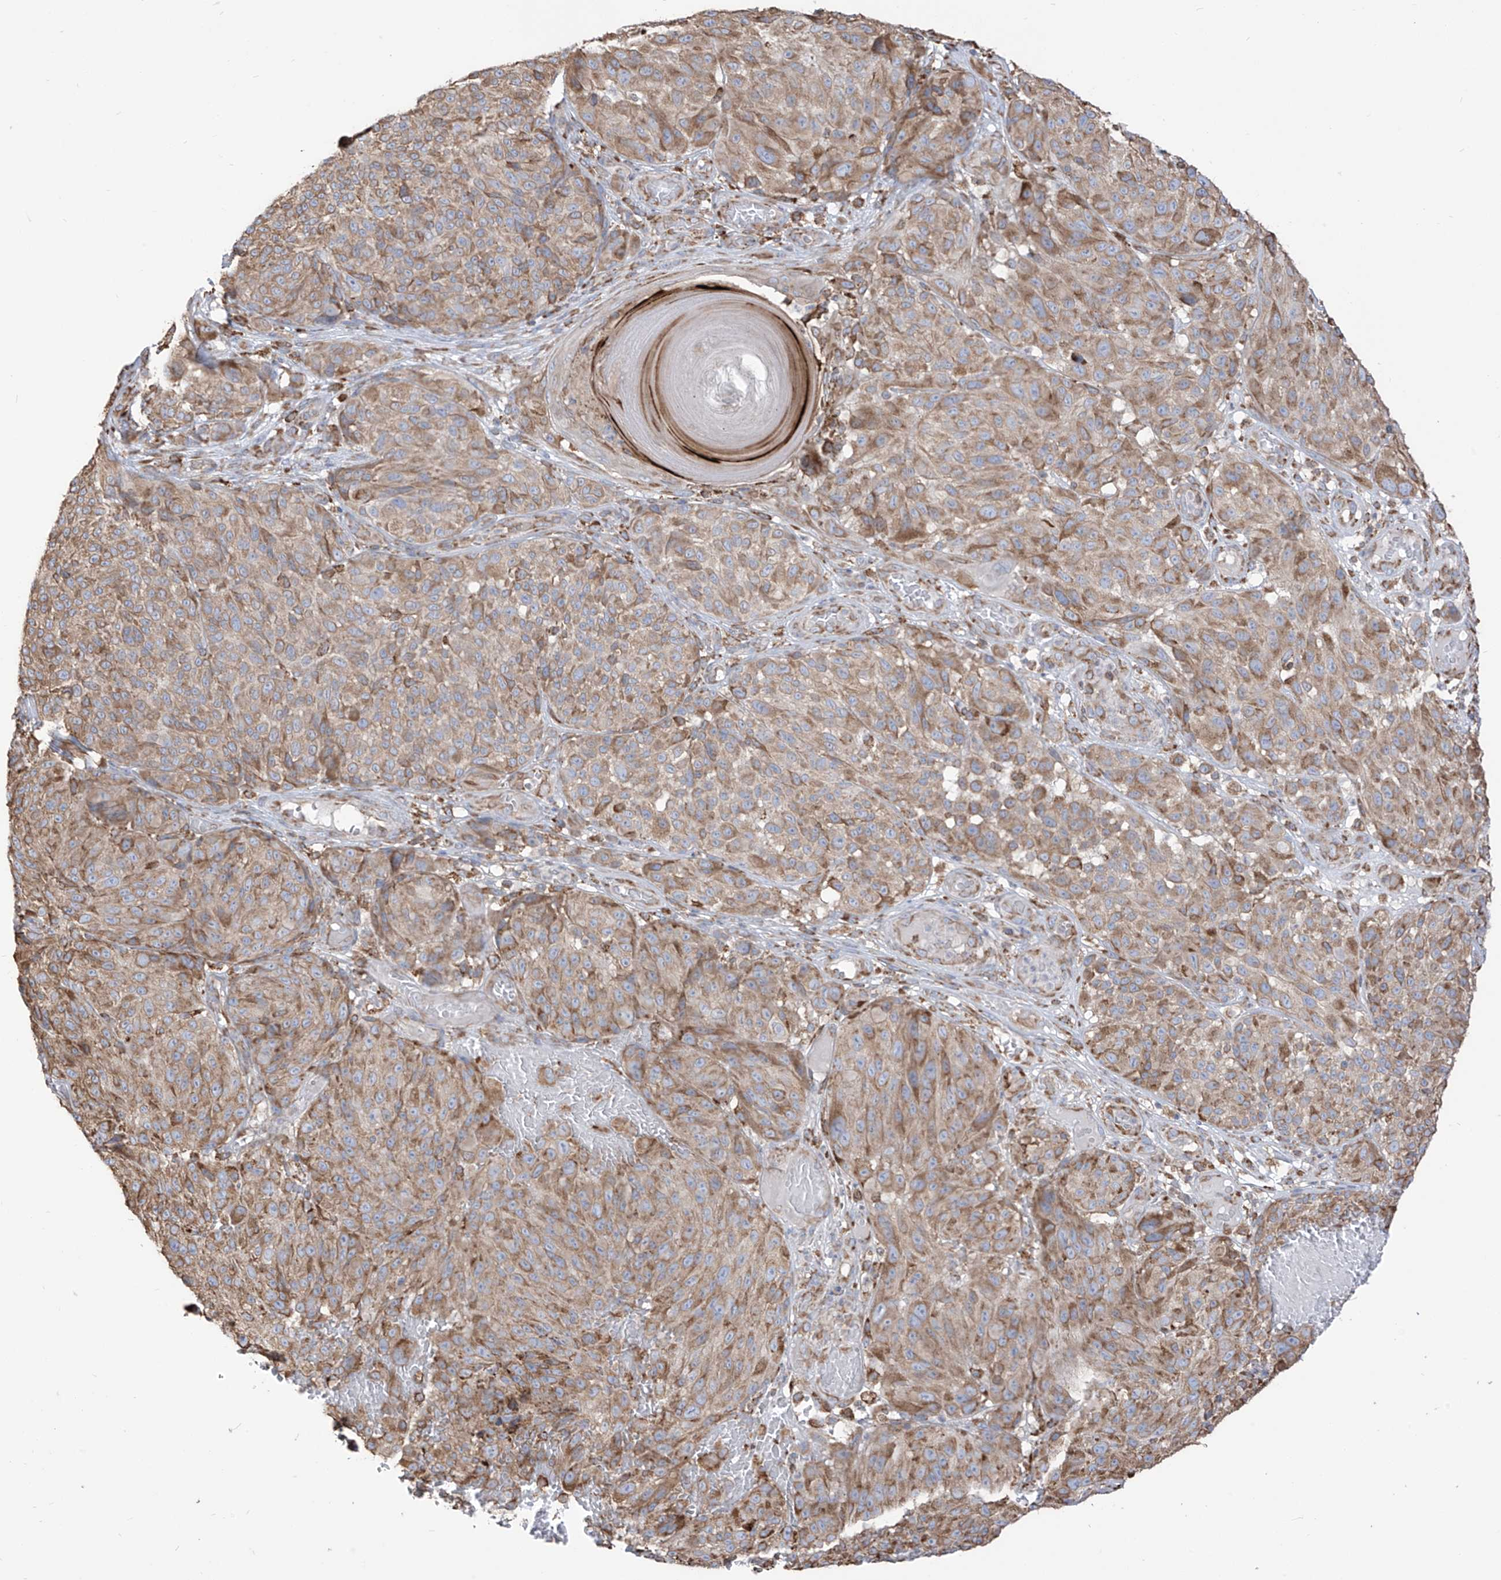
{"staining": {"intensity": "moderate", "quantity": "25%-75%", "location": "cytoplasmic/membranous"}, "tissue": "melanoma", "cell_type": "Tumor cells", "image_type": "cancer", "snomed": [{"axis": "morphology", "description": "Malignant melanoma, NOS"}, {"axis": "topography", "description": "Skin"}], "caption": "Immunohistochemical staining of malignant melanoma displays medium levels of moderate cytoplasmic/membranous protein positivity in about 25%-75% of tumor cells. (DAB IHC with brightfield microscopy, high magnification).", "gene": "PDIA6", "patient": {"sex": "male", "age": 83}}